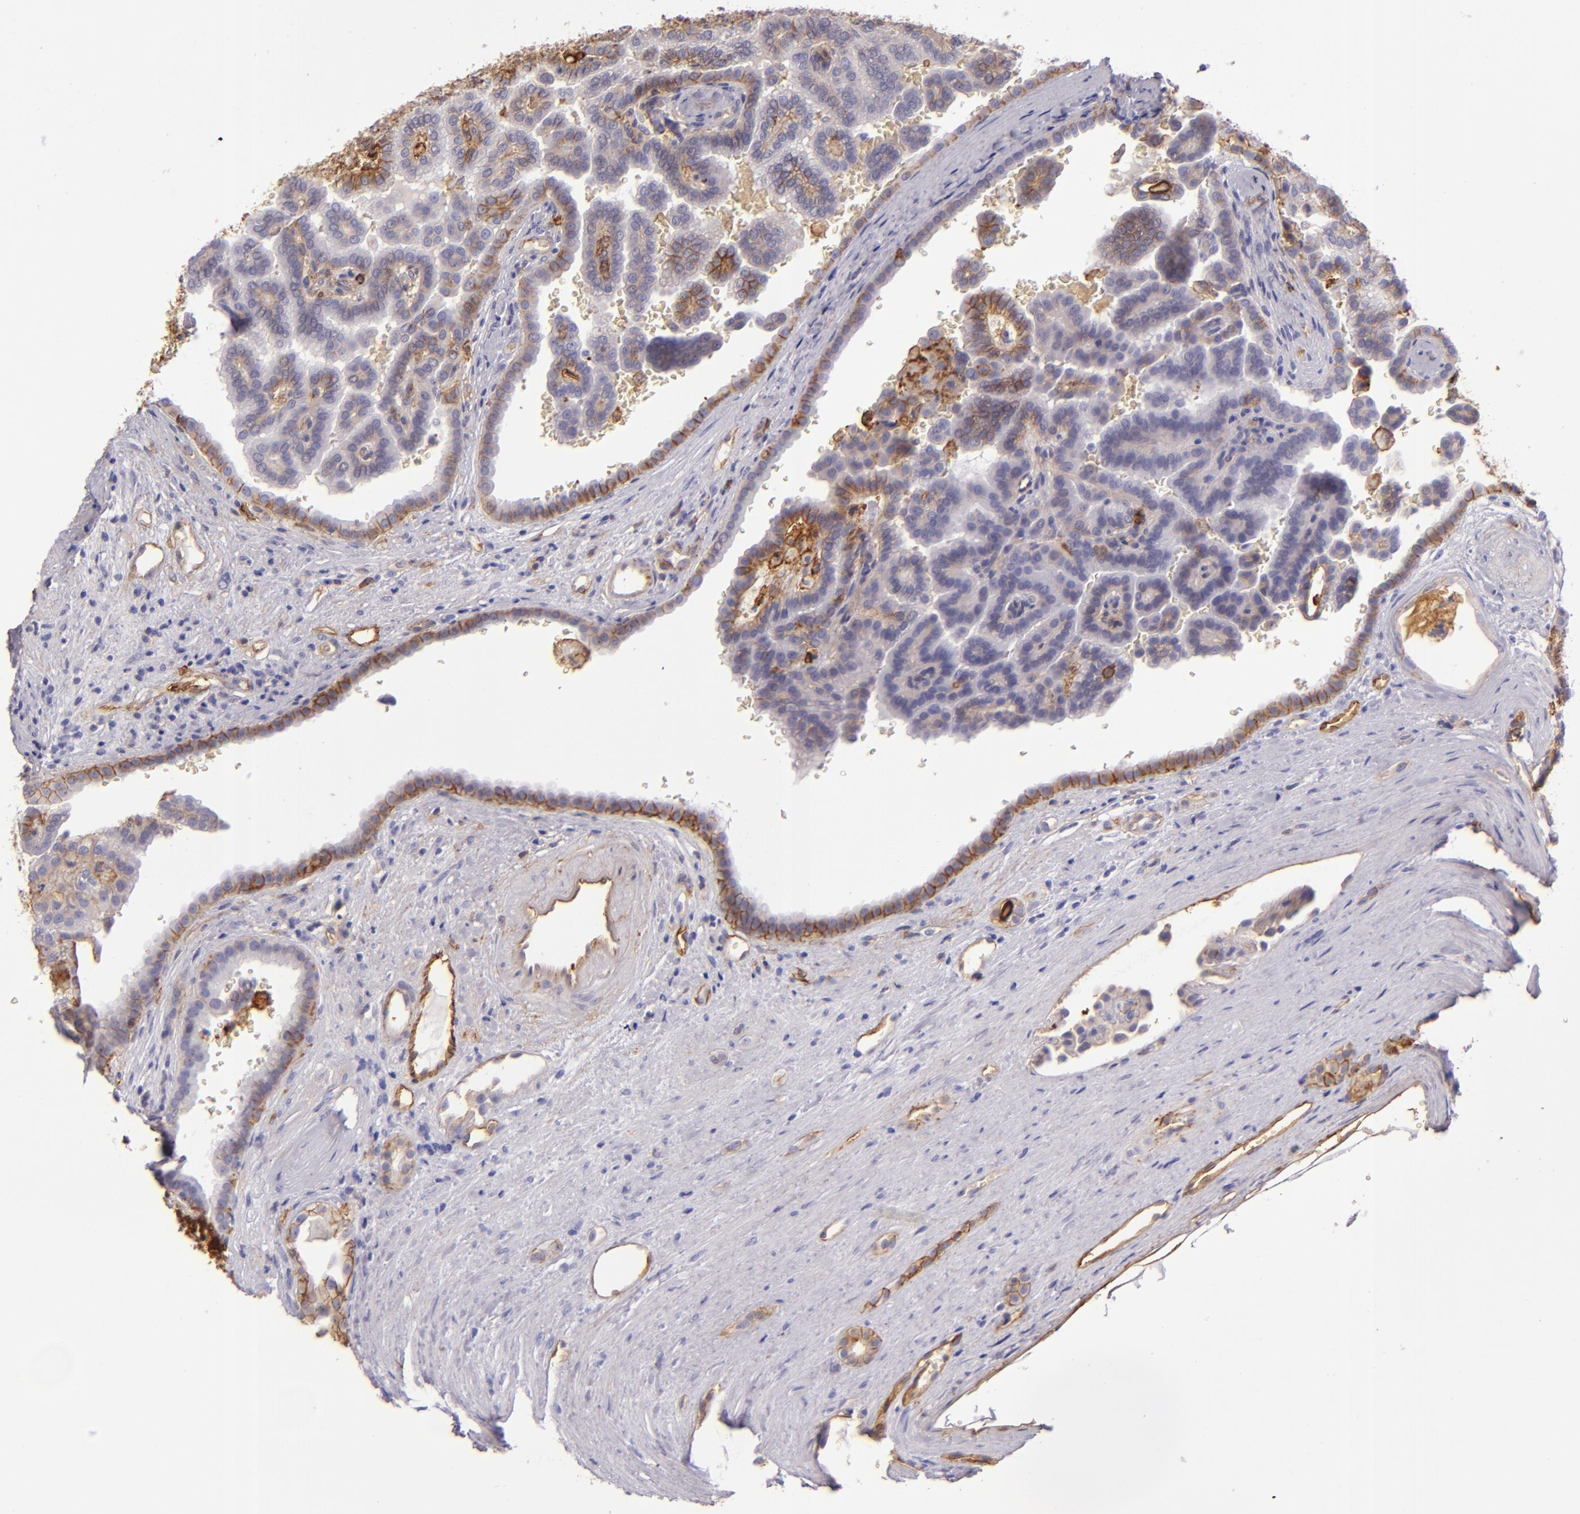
{"staining": {"intensity": "negative", "quantity": "none", "location": "none"}, "tissue": "renal cancer", "cell_type": "Tumor cells", "image_type": "cancer", "snomed": [{"axis": "morphology", "description": "Adenocarcinoma, NOS"}, {"axis": "topography", "description": "Kidney"}], "caption": "There is no significant expression in tumor cells of renal cancer. (Stains: DAB (3,3'-diaminobenzidine) immunohistochemistry with hematoxylin counter stain, Microscopy: brightfield microscopy at high magnification).", "gene": "CD9", "patient": {"sex": "male", "age": 61}}